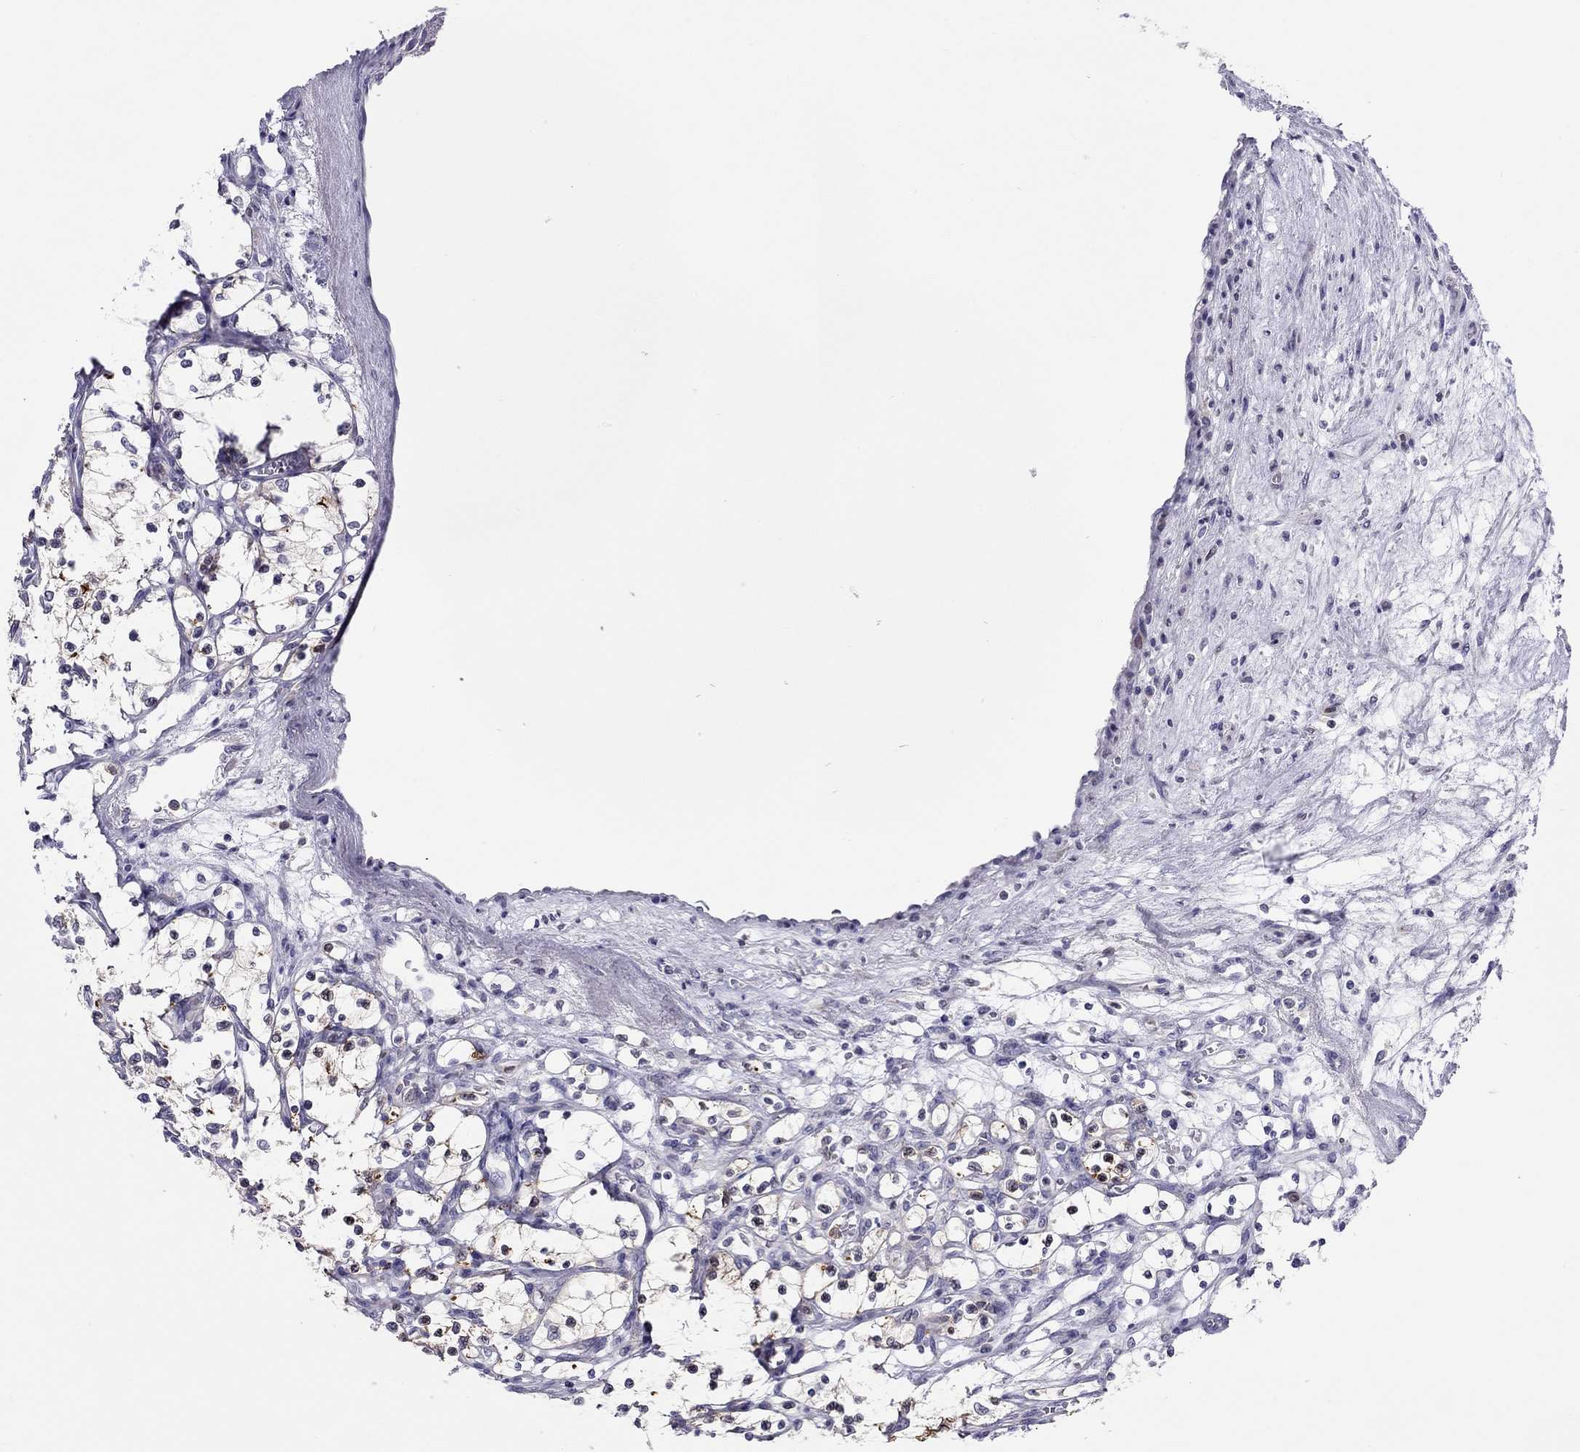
{"staining": {"intensity": "strong", "quantity": "<25%", "location": "cytoplasmic/membranous"}, "tissue": "renal cancer", "cell_type": "Tumor cells", "image_type": "cancer", "snomed": [{"axis": "morphology", "description": "Adenocarcinoma, NOS"}, {"axis": "topography", "description": "Kidney"}], "caption": "The micrograph displays immunohistochemical staining of adenocarcinoma (renal). There is strong cytoplasmic/membranous expression is seen in about <25% of tumor cells. (DAB (3,3'-diaminobenzidine) IHC with brightfield microscopy, high magnification).", "gene": "SLC46A2", "patient": {"sex": "female", "age": 69}}